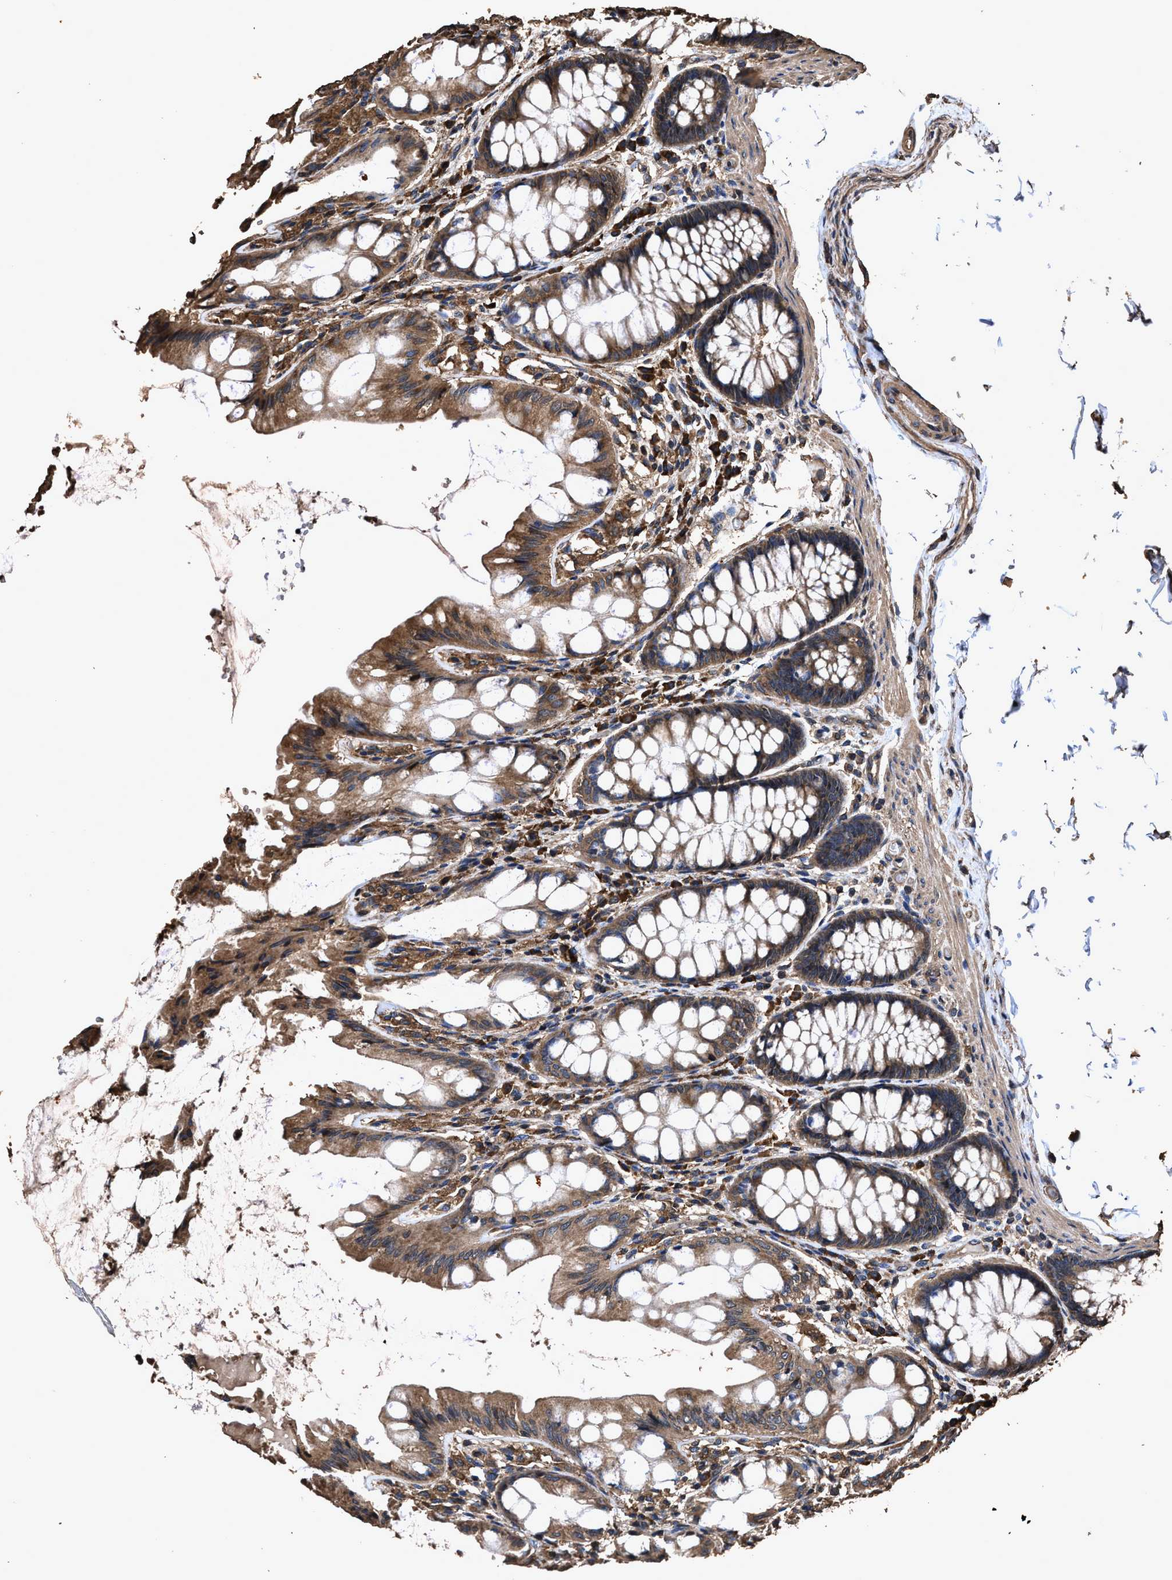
{"staining": {"intensity": "moderate", "quantity": ">75%", "location": "cytoplasmic/membranous"}, "tissue": "colon", "cell_type": "Endothelial cells", "image_type": "normal", "snomed": [{"axis": "morphology", "description": "Normal tissue, NOS"}, {"axis": "topography", "description": "Colon"}], "caption": "This micrograph exhibits IHC staining of normal human colon, with medium moderate cytoplasmic/membranous positivity in approximately >75% of endothelial cells.", "gene": "ZMYND19", "patient": {"sex": "male", "age": 47}}